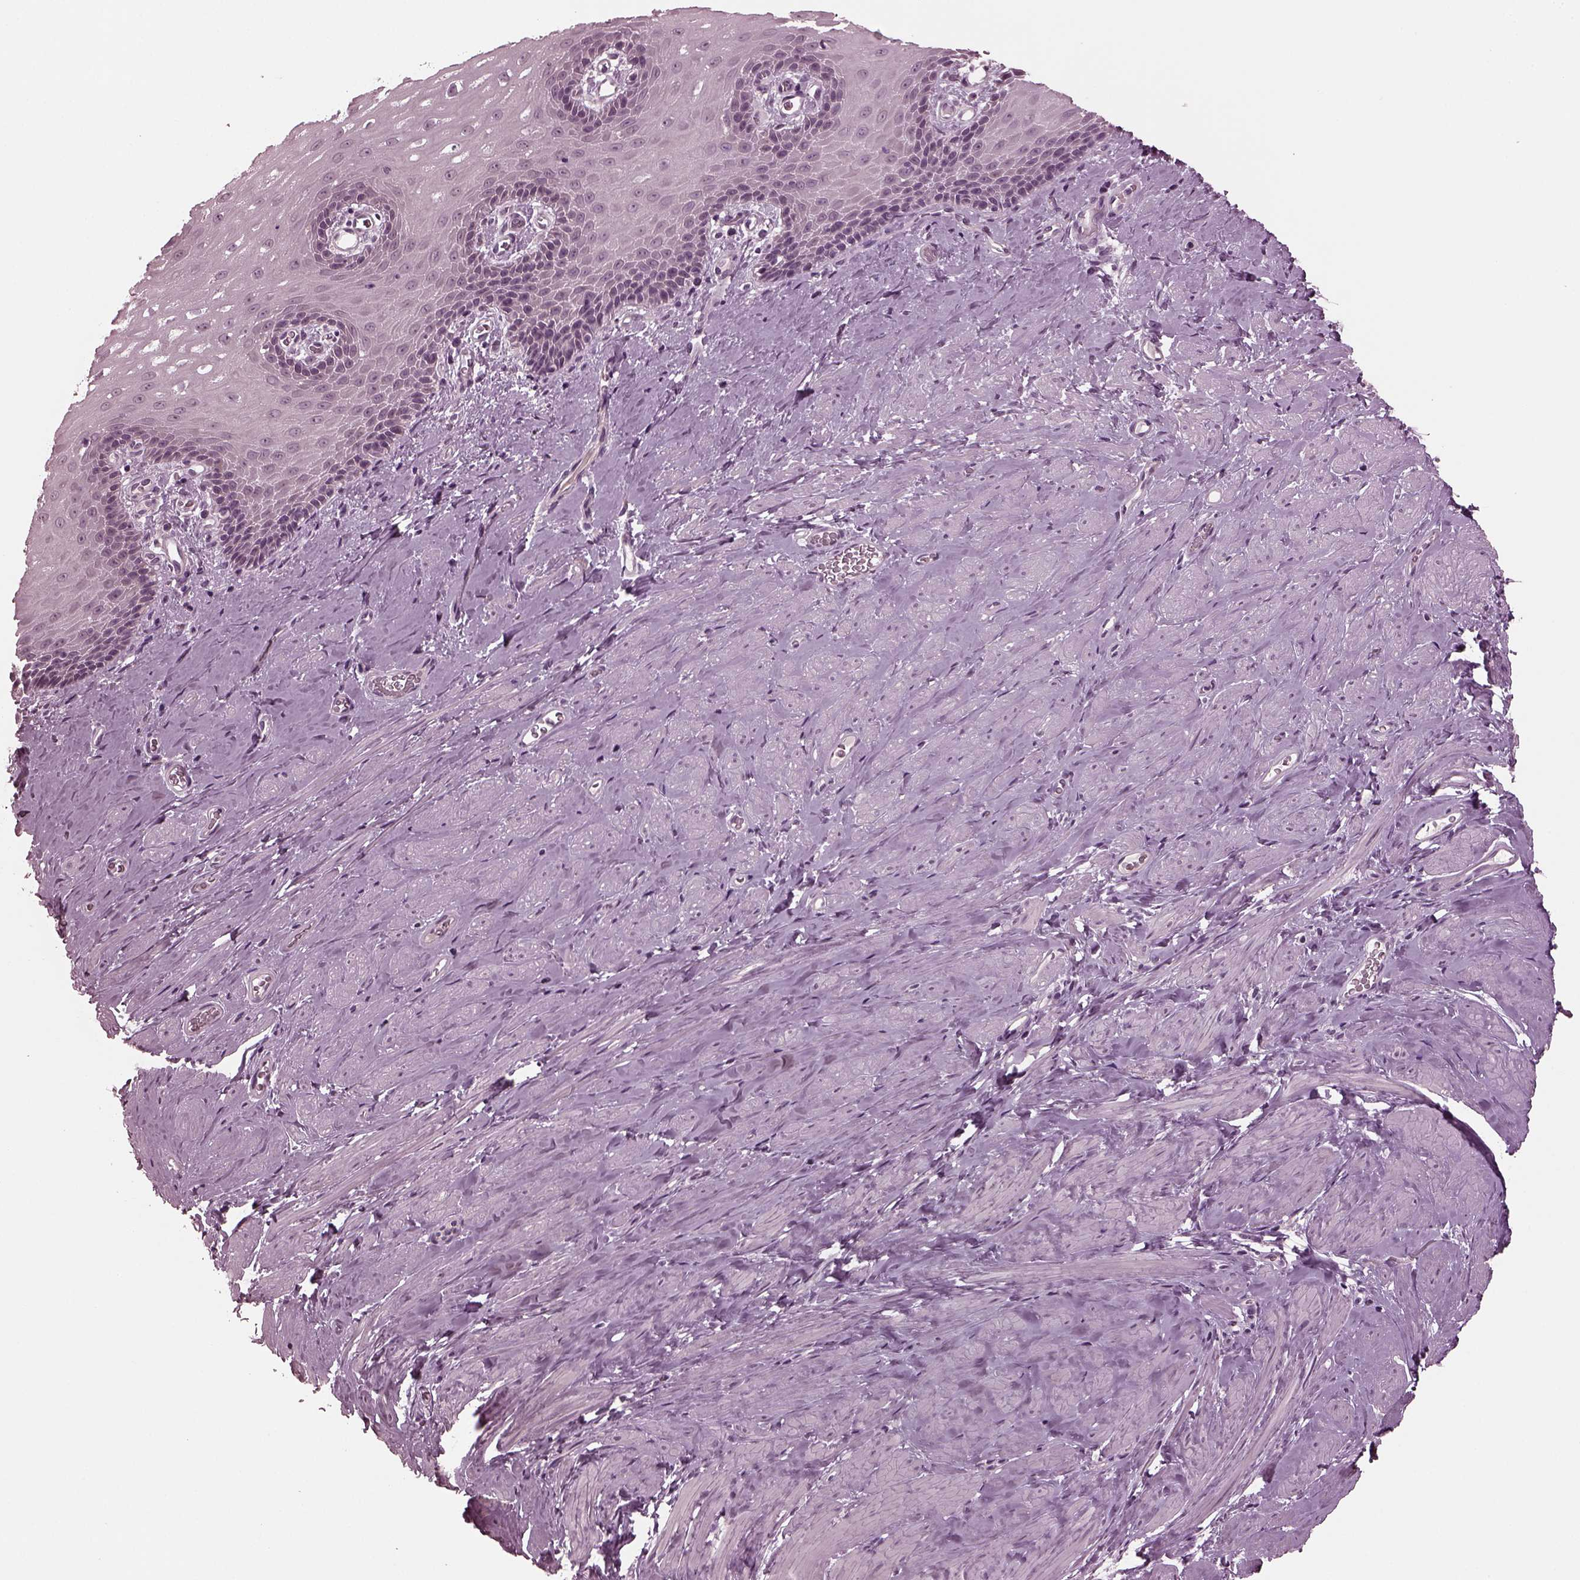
{"staining": {"intensity": "negative", "quantity": "none", "location": "none"}, "tissue": "esophagus", "cell_type": "Squamous epithelial cells", "image_type": "normal", "snomed": [{"axis": "morphology", "description": "Normal tissue, NOS"}, {"axis": "topography", "description": "Esophagus"}], "caption": "Immunohistochemistry histopathology image of normal esophagus: human esophagus stained with DAB demonstrates no significant protein expression in squamous epithelial cells.", "gene": "MIB2", "patient": {"sex": "male", "age": 64}}